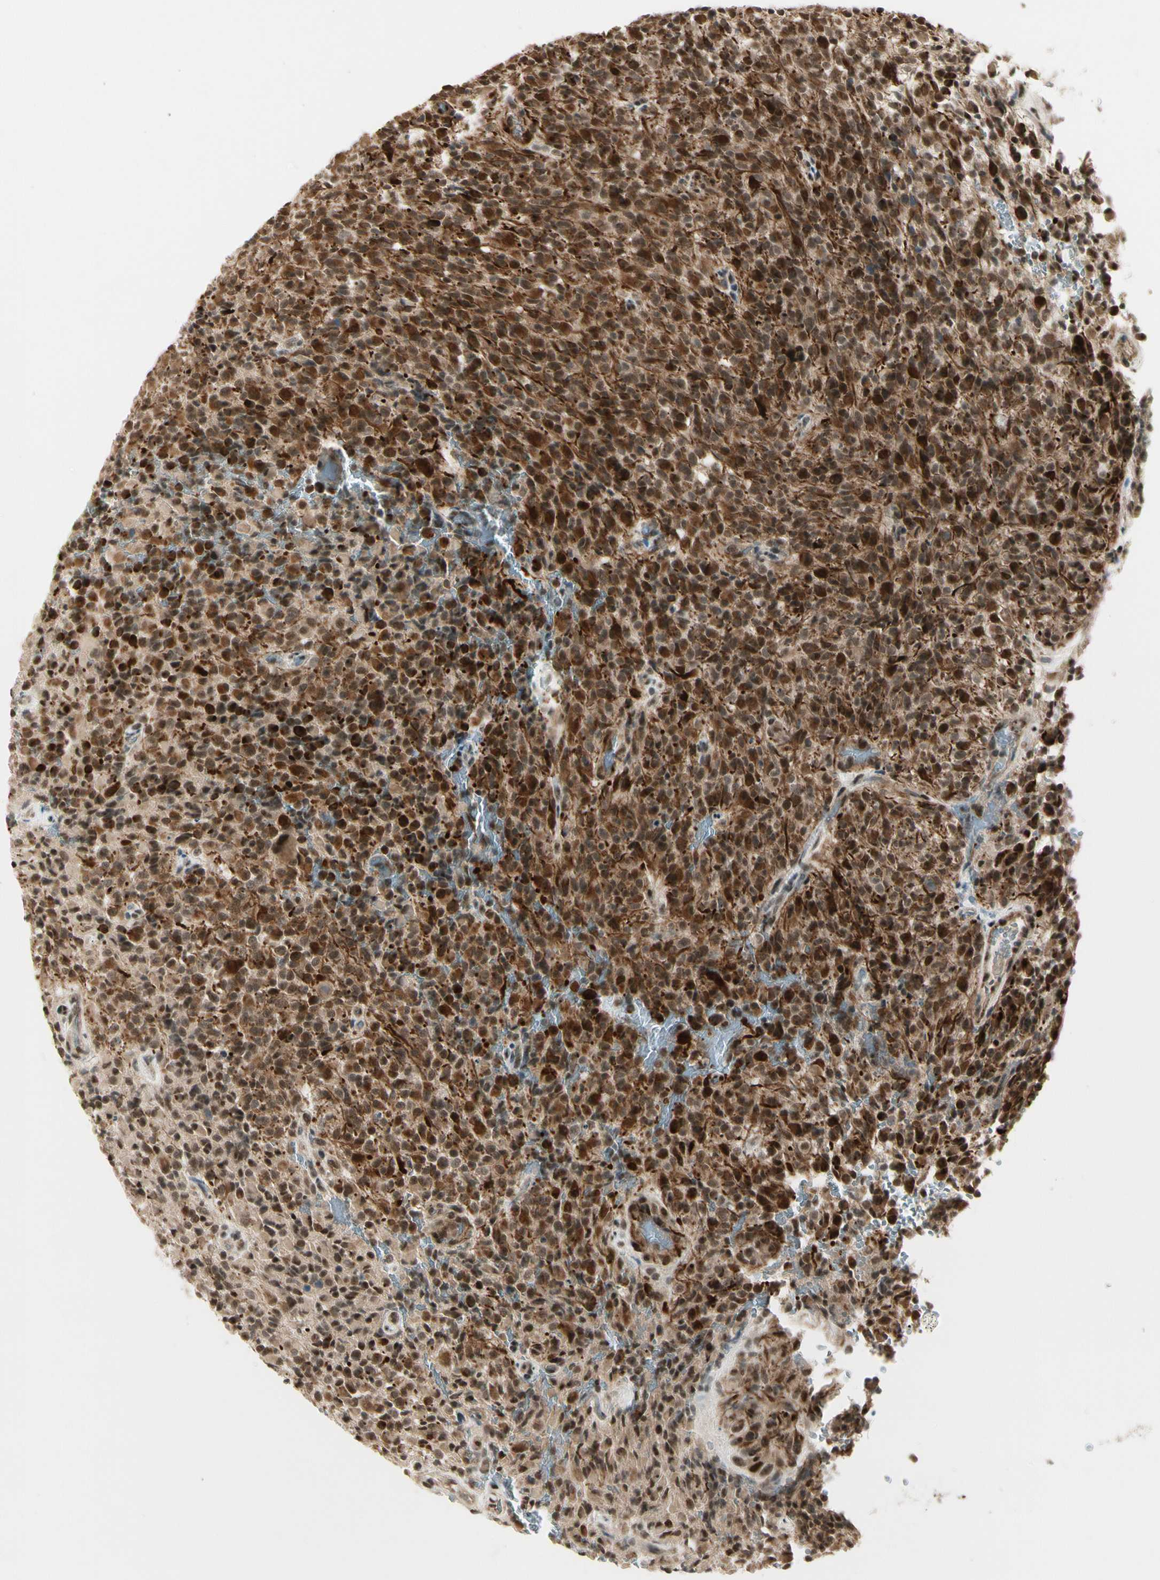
{"staining": {"intensity": "moderate", "quantity": ">75%", "location": "cytoplasmic/membranous,nuclear"}, "tissue": "glioma", "cell_type": "Tumor cells", "image_type": "cancer", "snomed": [{"axis": "morphology", "description": "Glioma, malignant, High grade"}, {"axis": "topography", "description": "Brain"}], "caption": "Immunohistochemistry of malignant glioma (high-grade) shows medium levels of moderate cytoplasmic/membranous and nuclear expression in about >75% of tumor cells. (brown staining indicates protein expression, while blue staining denotes nuclei).", "gene": "CDK11A", "patient": {"sex": "male", "age": 71}}